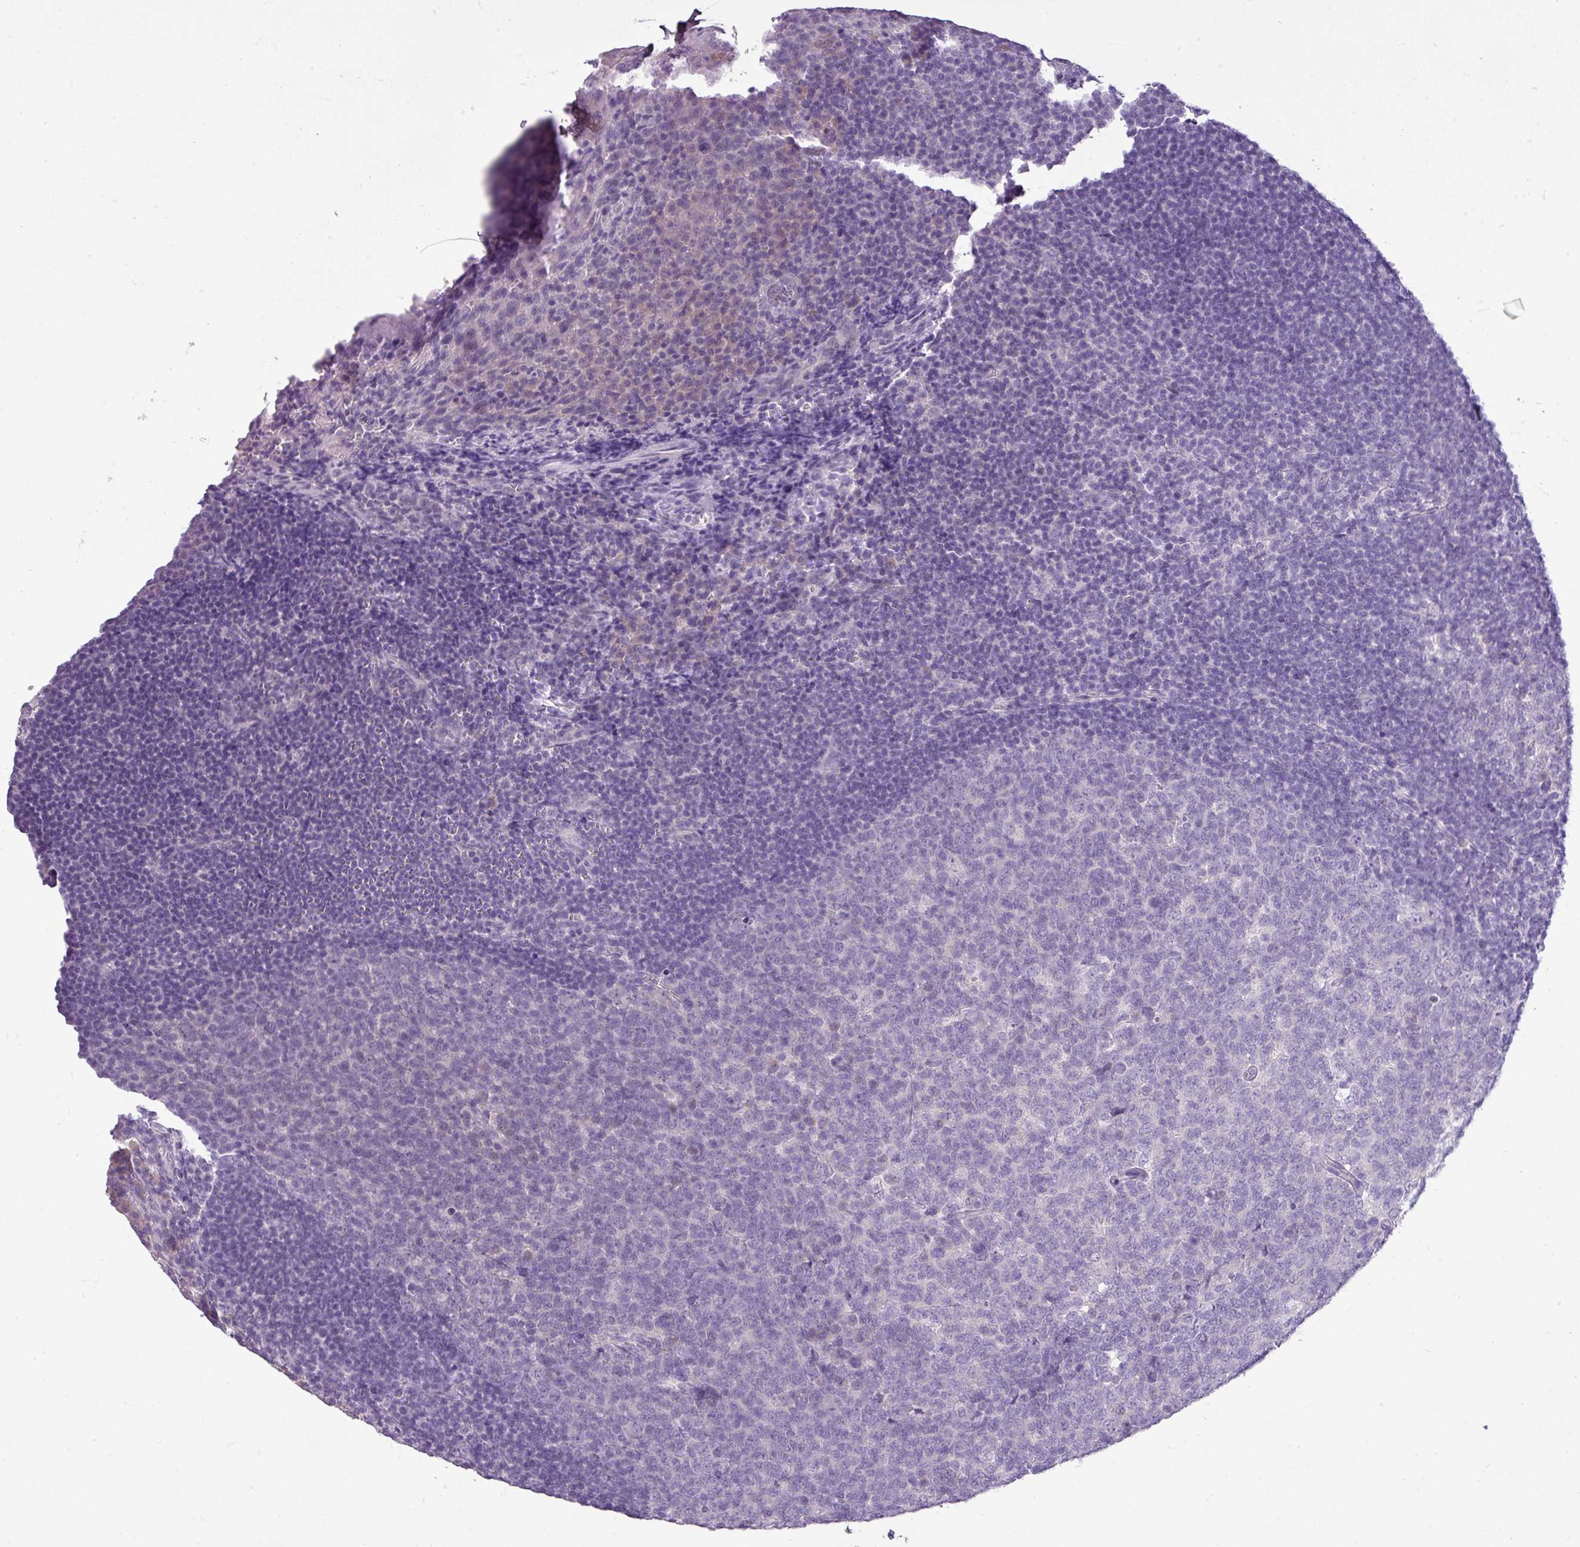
{"staining": {"intensity": "negative", "quantity": "none", "location": "none"}, "tissue": "tonsil", "cell_type": "Germinal center cells", "image_type": "normal", "snomed": [{"axis": "morphology", "description": "Normal tissue, NOS"}, {"axis": "topography", "description": "Tonsil"}], "caption": "Germinal center cells show no significant expression in unremarkable tonsil. (Immunohistochemistry, brightfield microscopy, high magnification).", "gene": "DNAAF9", "patient": {"sex": "male", "age": 27}}